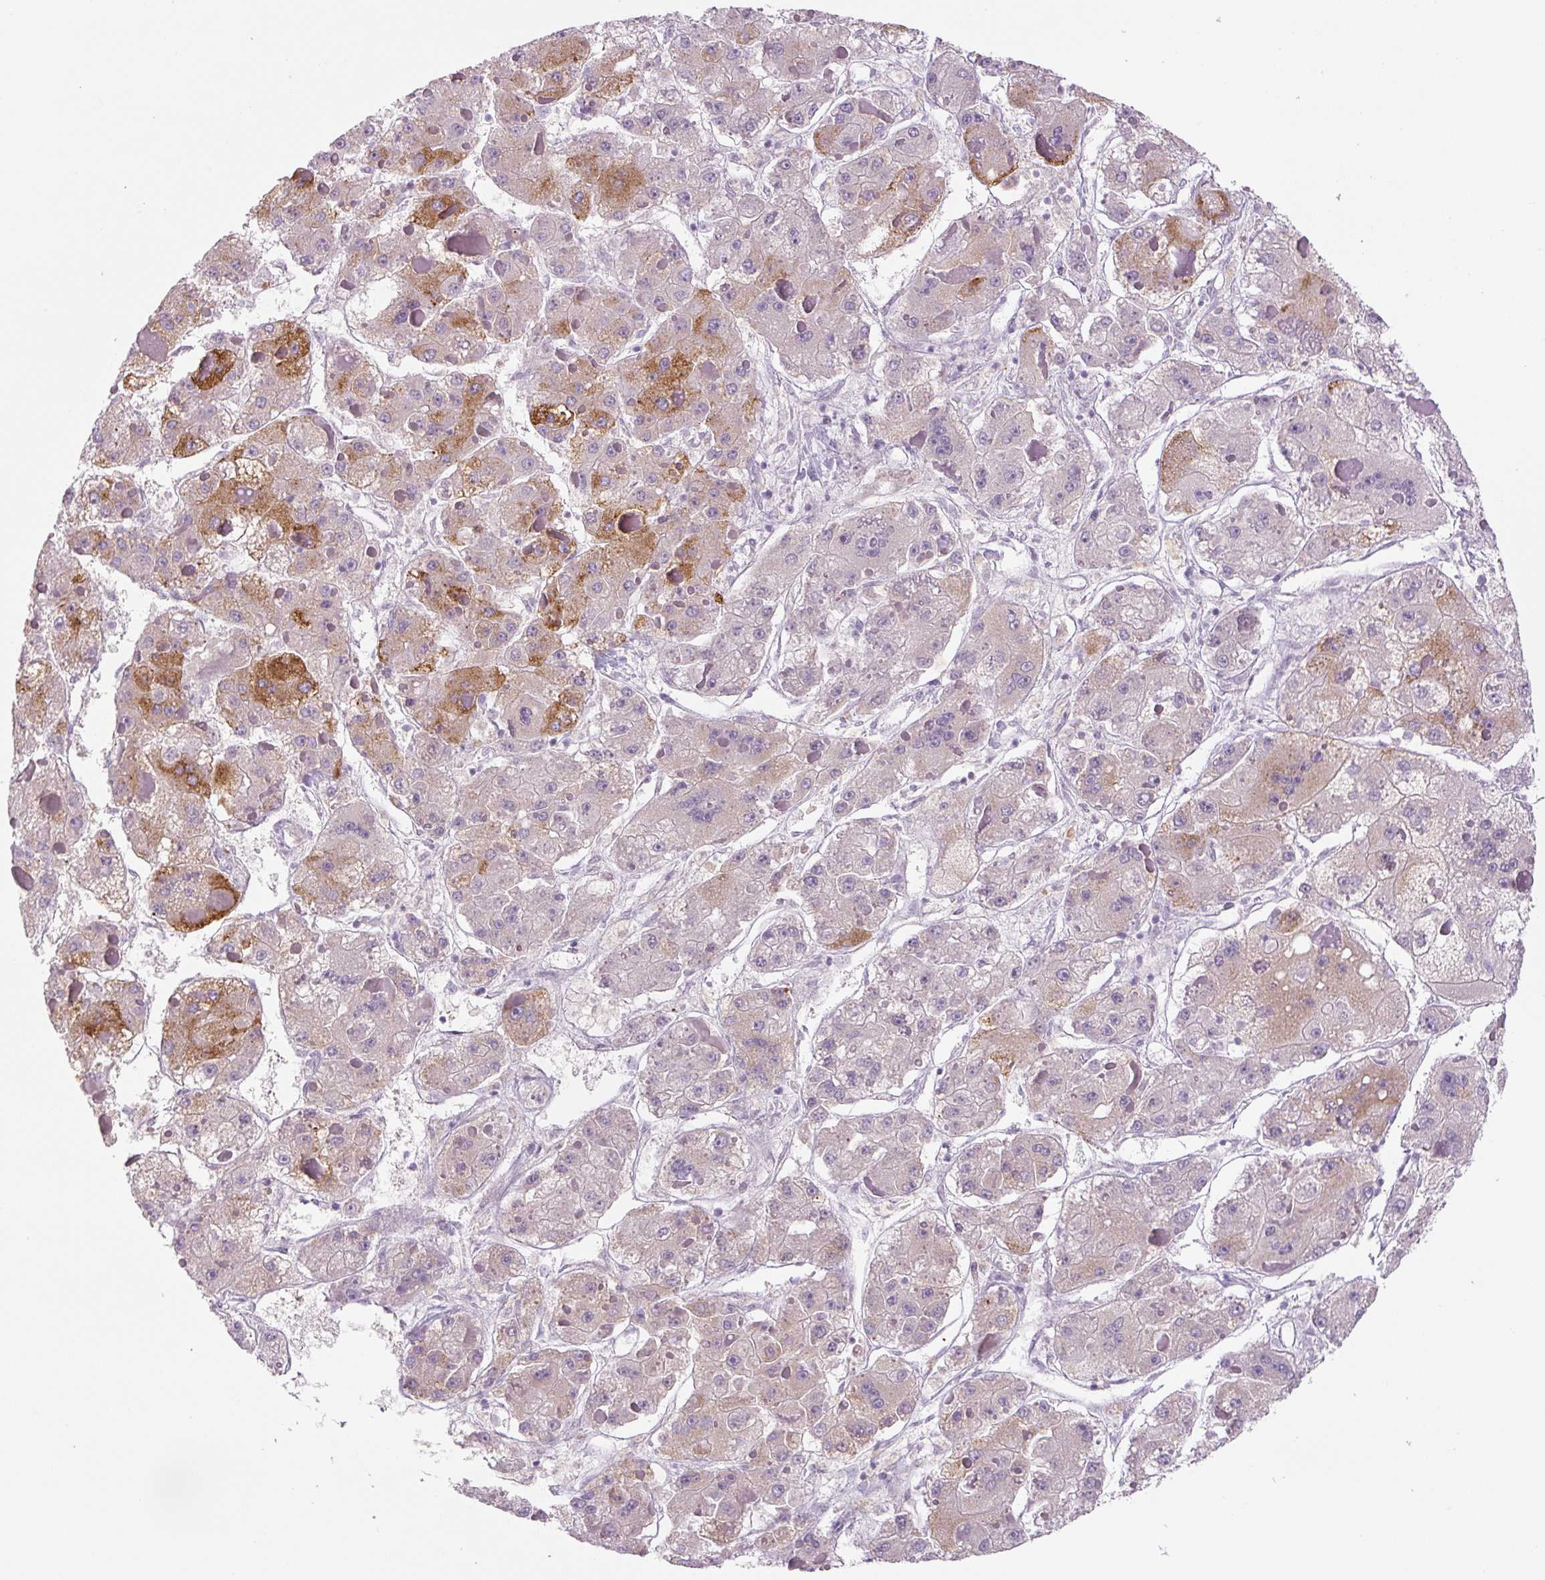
{"staining": {"intensity": "moderate", "quantity": "25%-75%", "location": "cytoplasmic/membranous"}, "tissue": "liver cancer", "cell_type": "Tumor cells", "image_type": "cancer", "snomed": [{"axis": "morphology", "description": "Carcinoma, Hepatocellular, NOS"}, {"axis": "topography", "description": "Liver"}], "caption": "This photomicrograph reveals immunohistochemistry staining of human hepatocellular carcinoma (liver), with medium moderate cytoplasmic/membranous staining in about 25%-75% of tumor cells.", "gene": "YIF1B", "patient": {"sex": "female", "age": 73}}